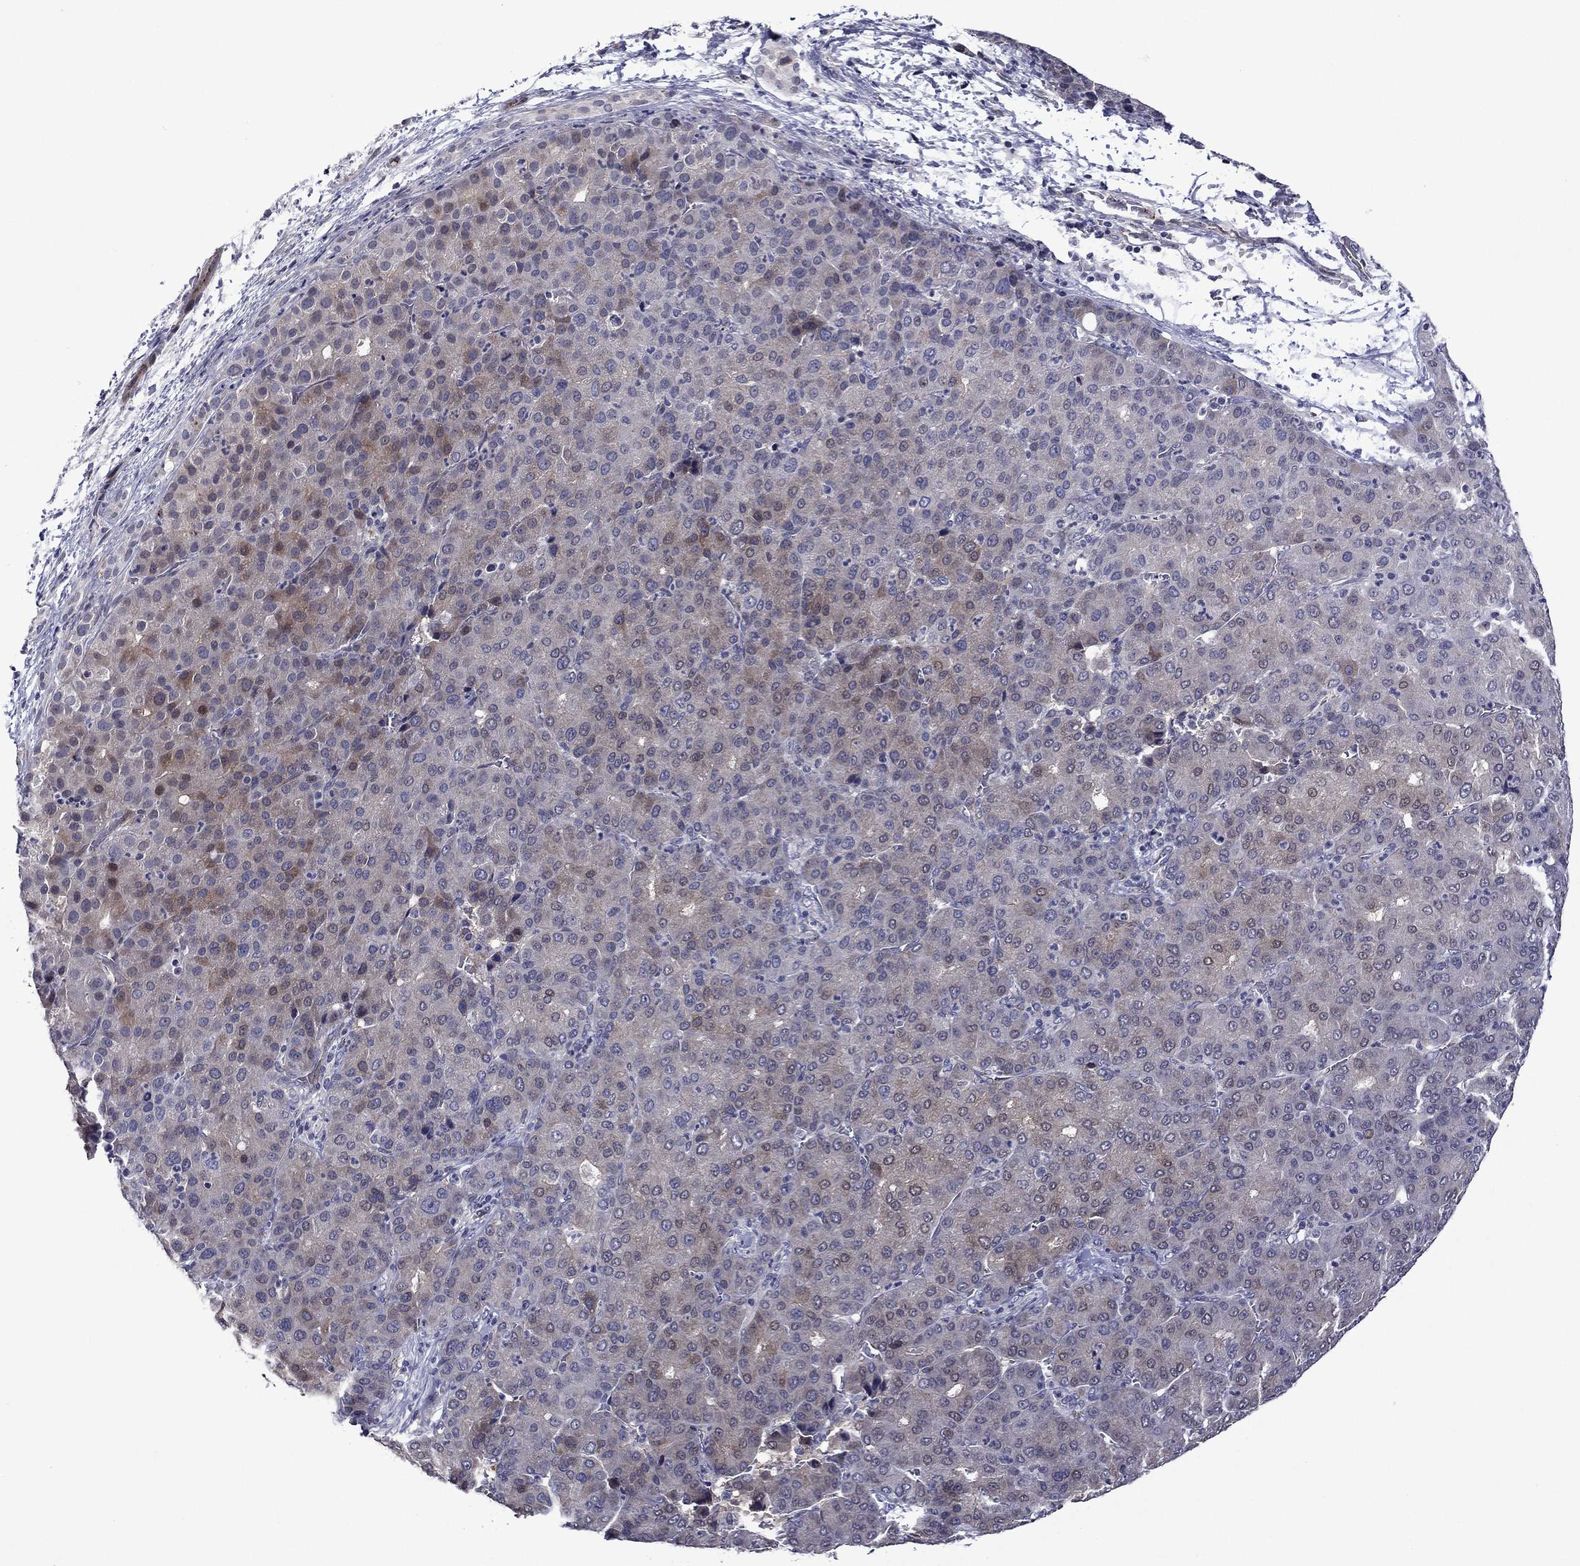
{"staining": {"intensity": "weak", "quantity": "<25%", "location": "cytoplasmic/membranous"}, "tissue": "liver cancer", "cell_type": "Tumor cells", "image_type": "cancer", "snomed": [{"axis": "morphology", "description": "Carcinoma, Hepatocellular, NOS"}, {"axis": "topography", "description": "Liver"}], "caption": "An image of human liver hepatocellular carcinoma is negative for staining in tumor cells.", "gene": "SLITRK1", "patient": {"sex": "male", "age": 65}}